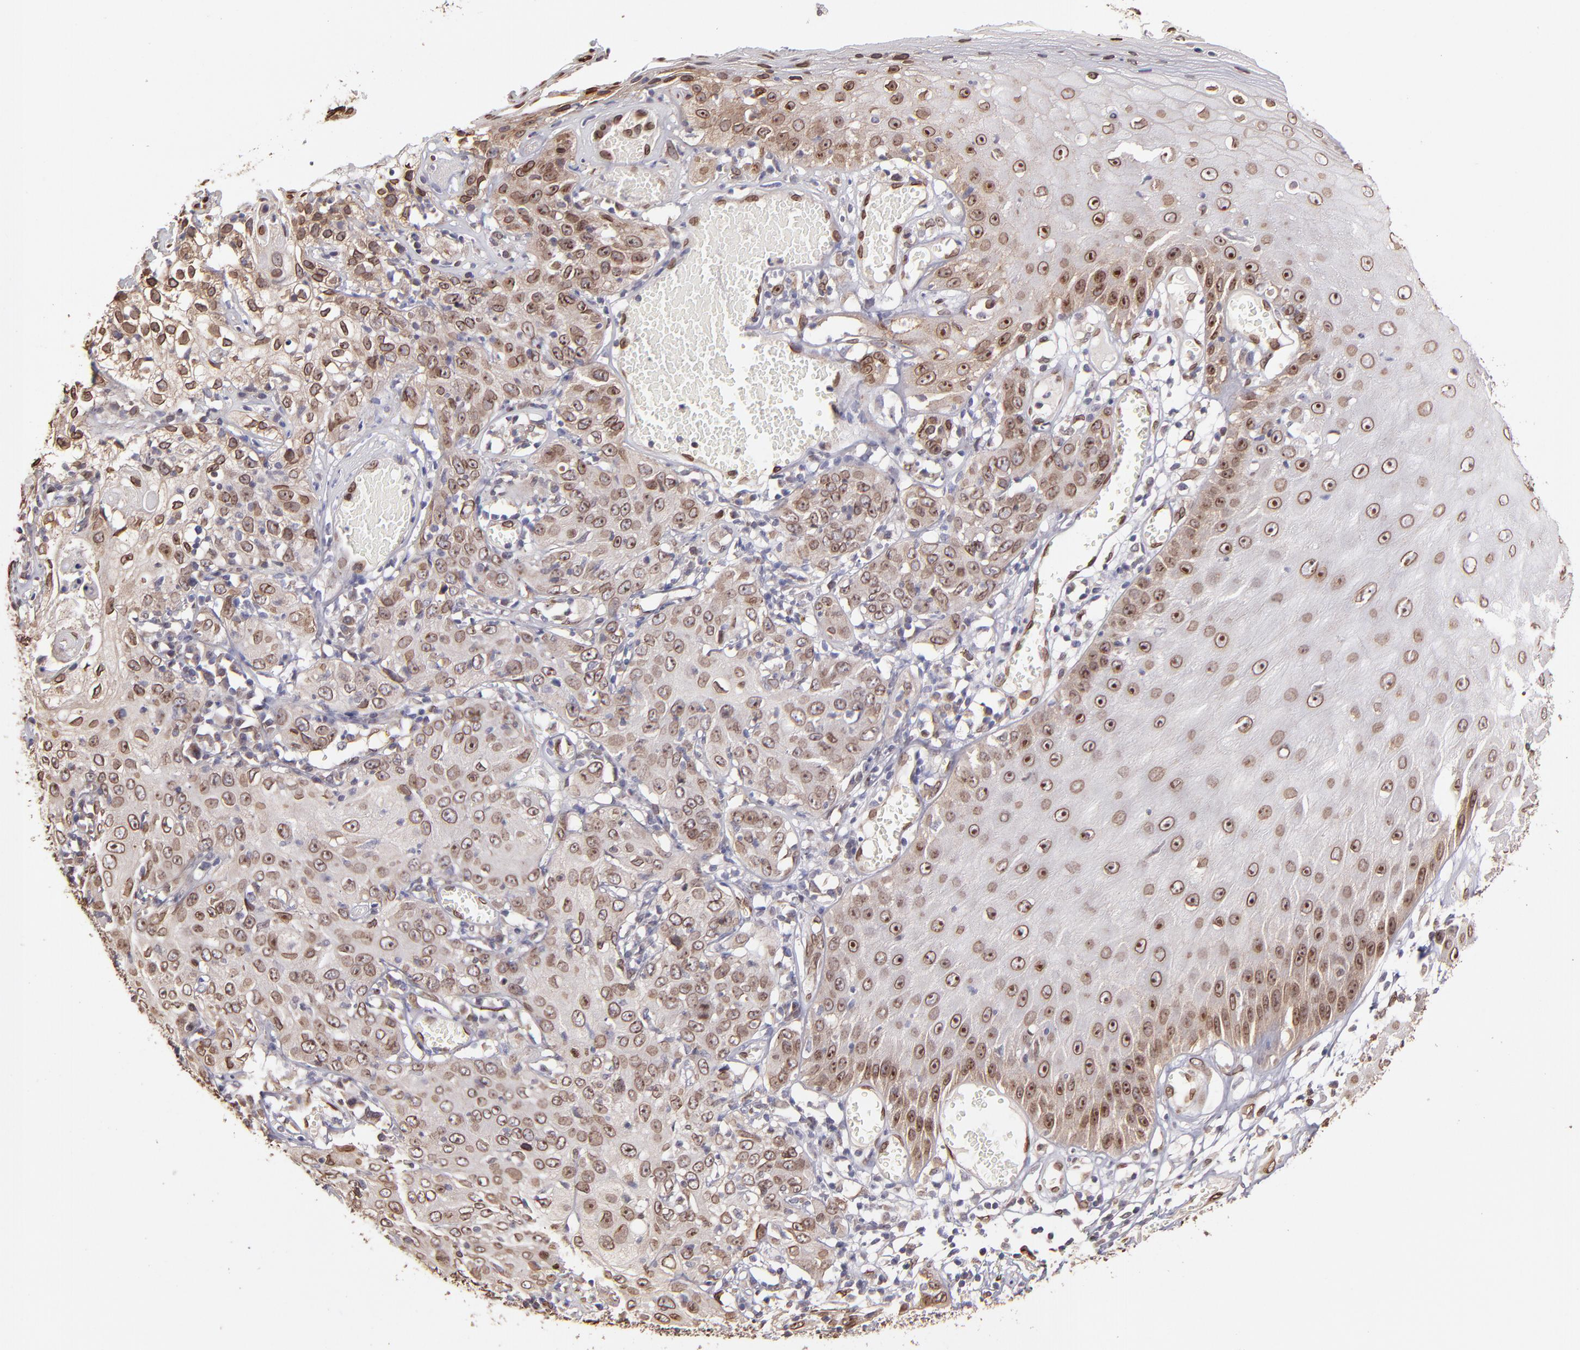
{"staining": {"intensity": "moderate", "quantity": ">75%", "location": "cytoplasmic/membranous,nuclear"}, "tissue": "skin cancer", "cell_type": "Tumor cells", "image_type": "cancer", "snomed": [{"axis": "morphology", "description": "Squamous cell carcinoma, NOS"}, {"axis": "topography", "description": "Skin"}], "caption": "Skin squamous cell carcinoma stained for a protein (brown) reveals moderate cytoplasmic/membranous and nuclear positive positivity in about >75% of tumor cells.", "gene": "PUM3", "patient": {"sex": "male", "age": 65}}